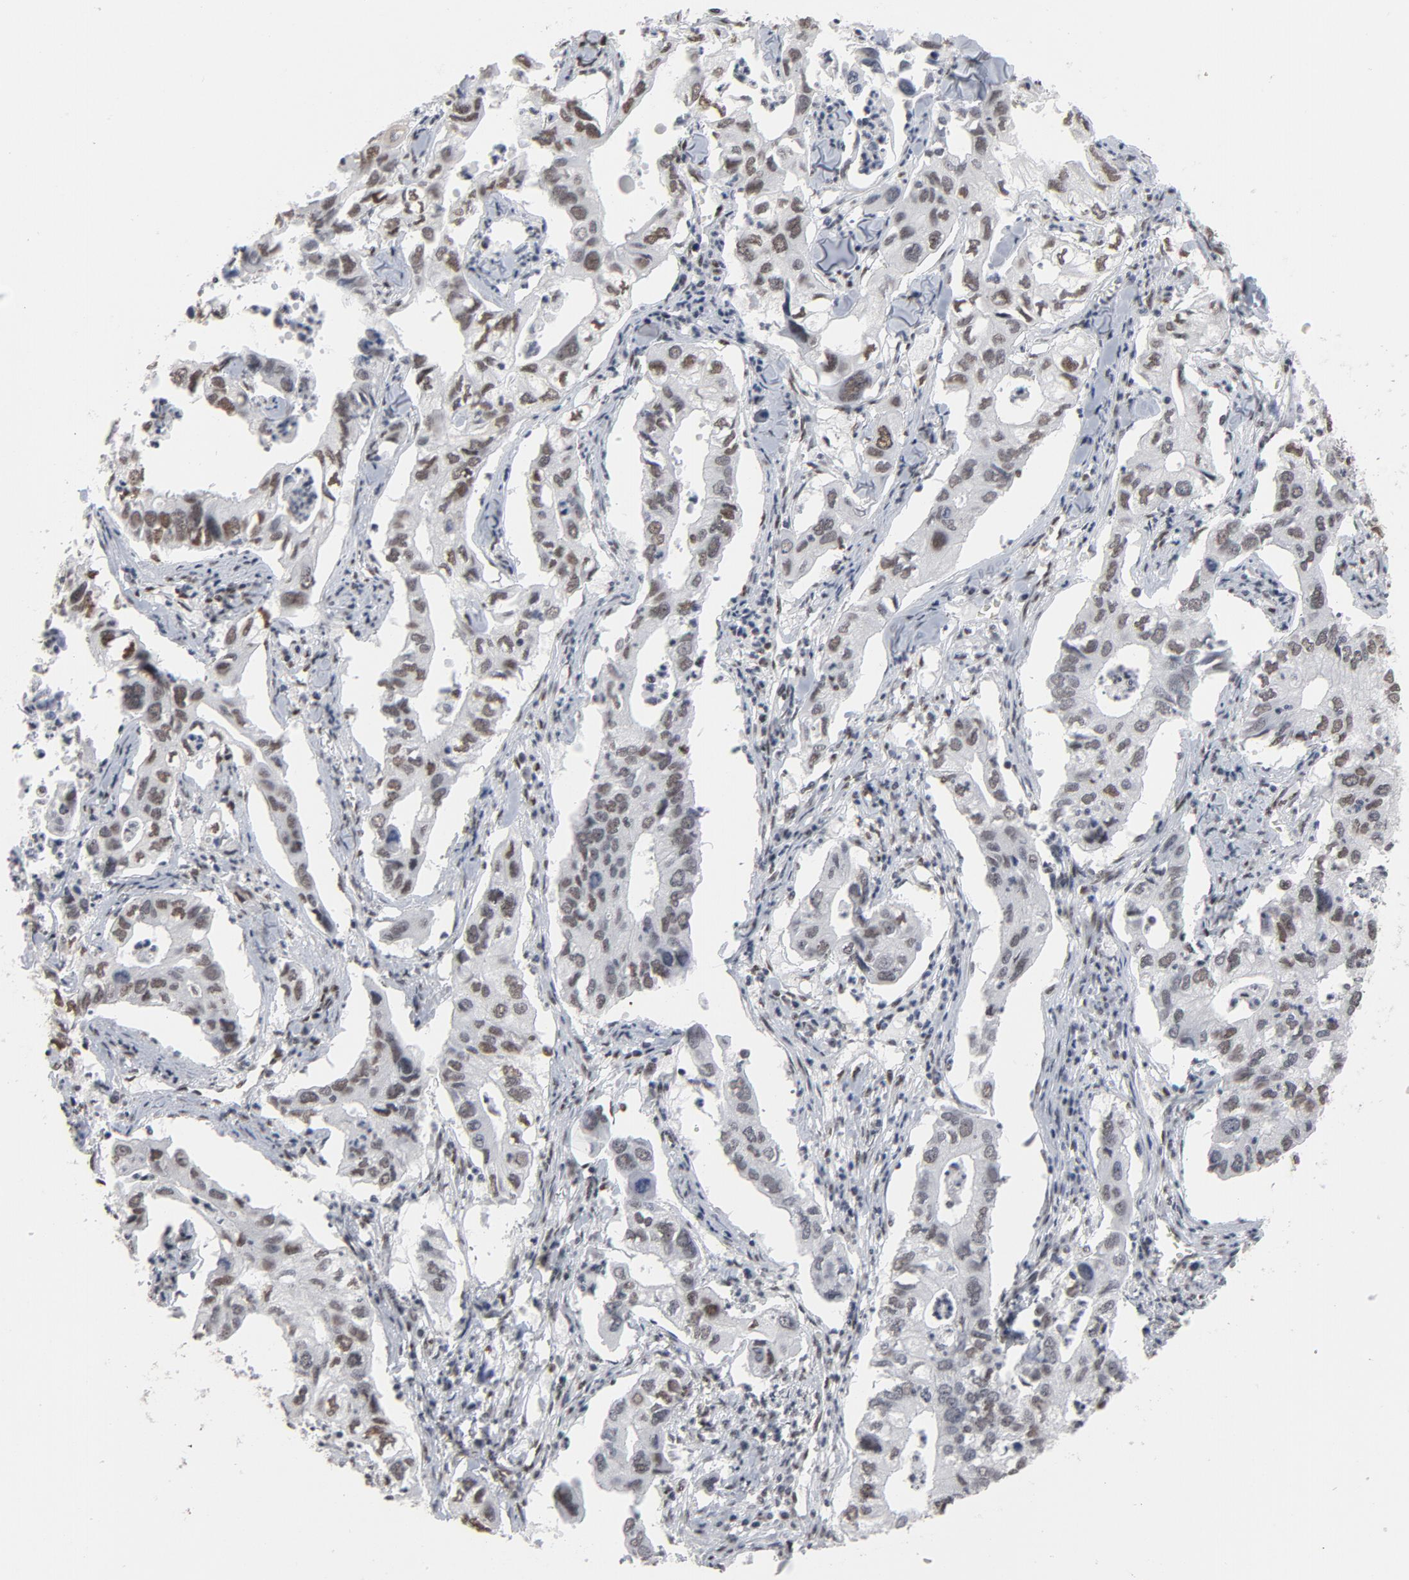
{"staining": {"intensity": "moderate", "quantity": ">75%", "location": "nuclear"}, "tissue": "lung cancer", "cell_type": "Tumor cells", "image_type": "cancer", "snomed": [{"axis": "morphology", "description": "Adenocarcinoma, NOS"}, {"axis": "topography", "description": "Lung"}], "caption": "A brown stain highlights moderate nuclear staining of a protein in adenocarcinoma (lung) tumor cells.", "gene": "MRE11", "patient": {"sex": "male", "age": 48}}